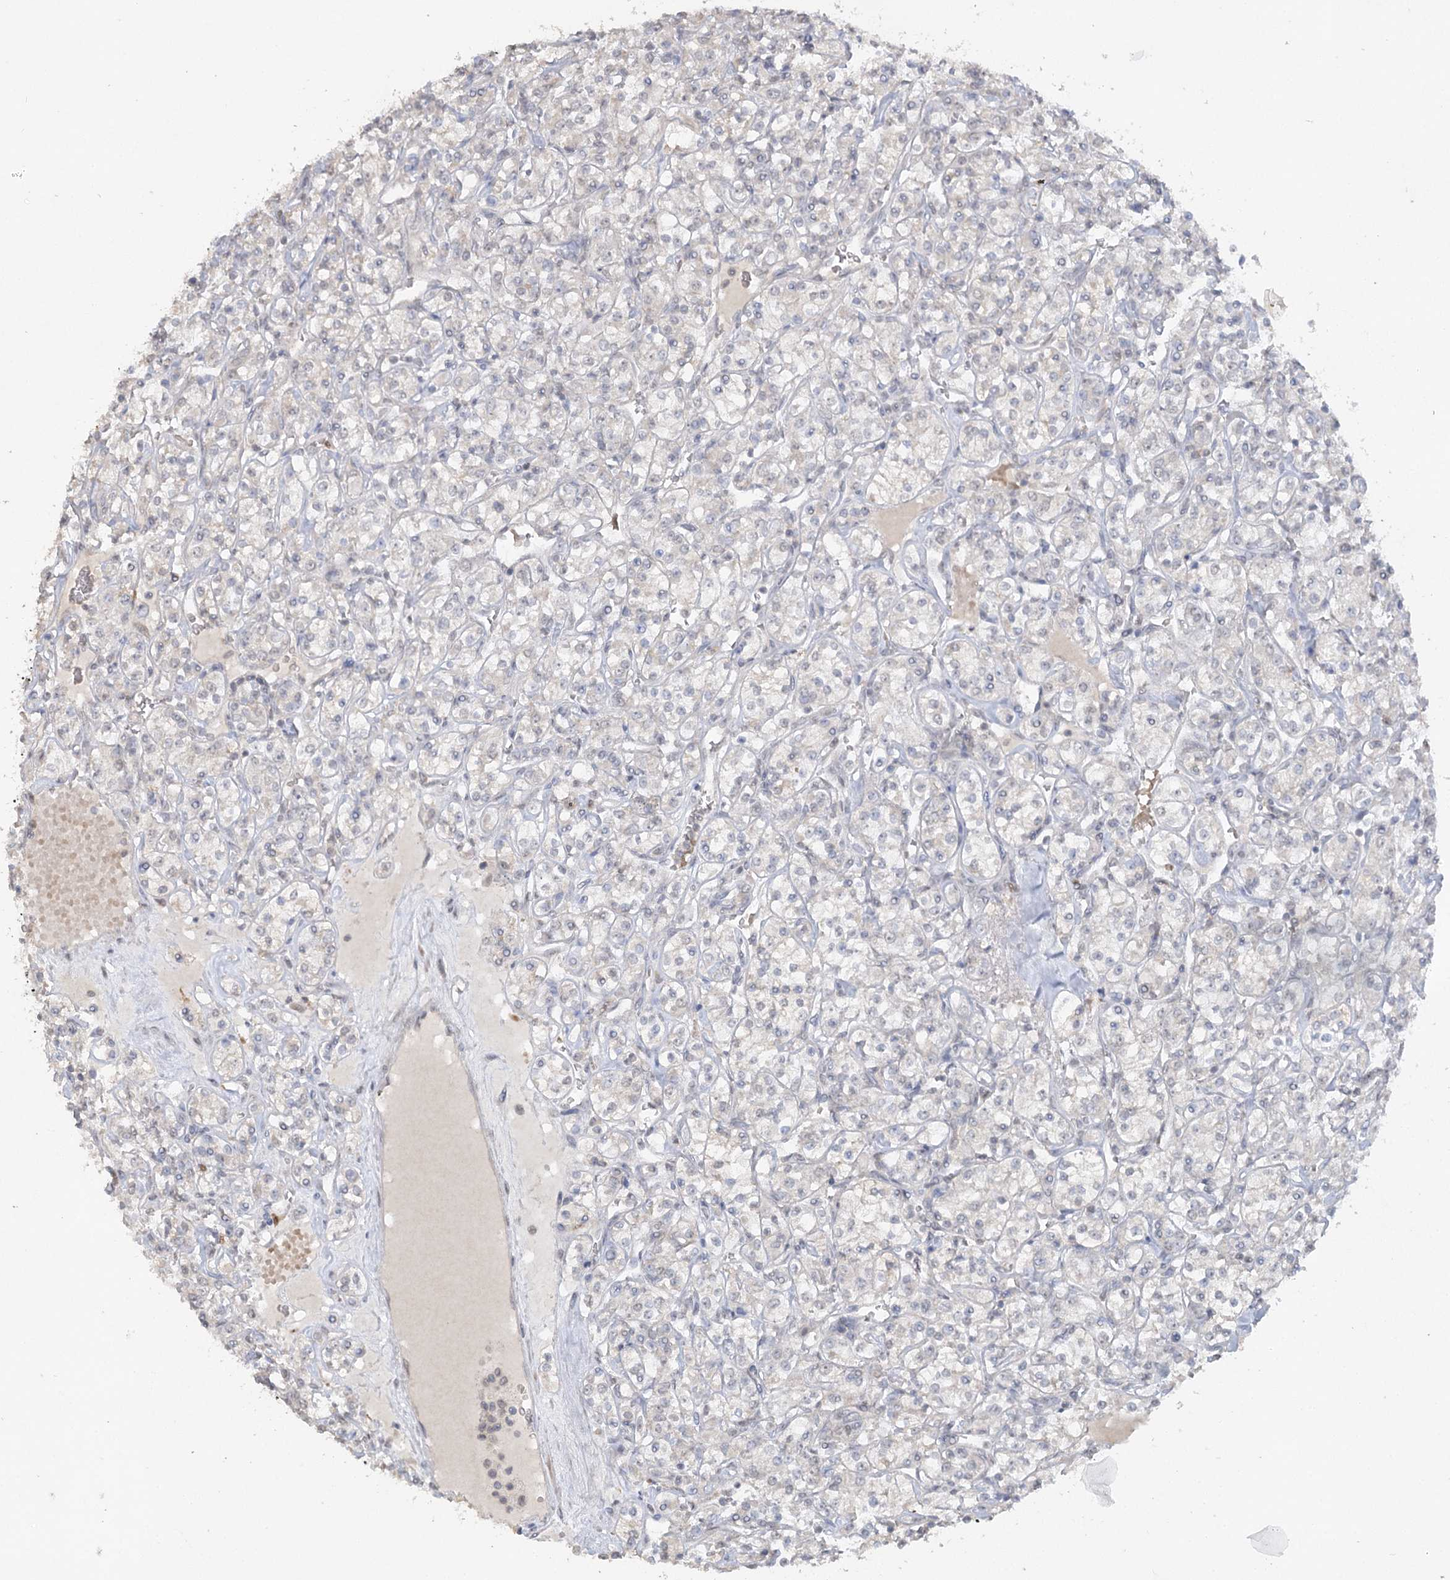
{"staining": {"intensity": "negative", "quantity": "none", "location": "none"}, "tissue": "renal cancer", "cell_type": "Tumor cells", "image_type": "cancer", "snomed": [{"axis": "morphology", "description": "Adenocarcinoma, NOS"}, {"axis": "topography", "description": "Kidney"}], "caption": "Immunohistochemistry image of neoplastic tissue: renal adenocarcinoma stained with DAB (3,3'-diaminobenzidine) exhibits no significant protein staining in tumor cells.", "gene": "TRAF3IP1", "patient": {"sex": "male", "age": 77}}